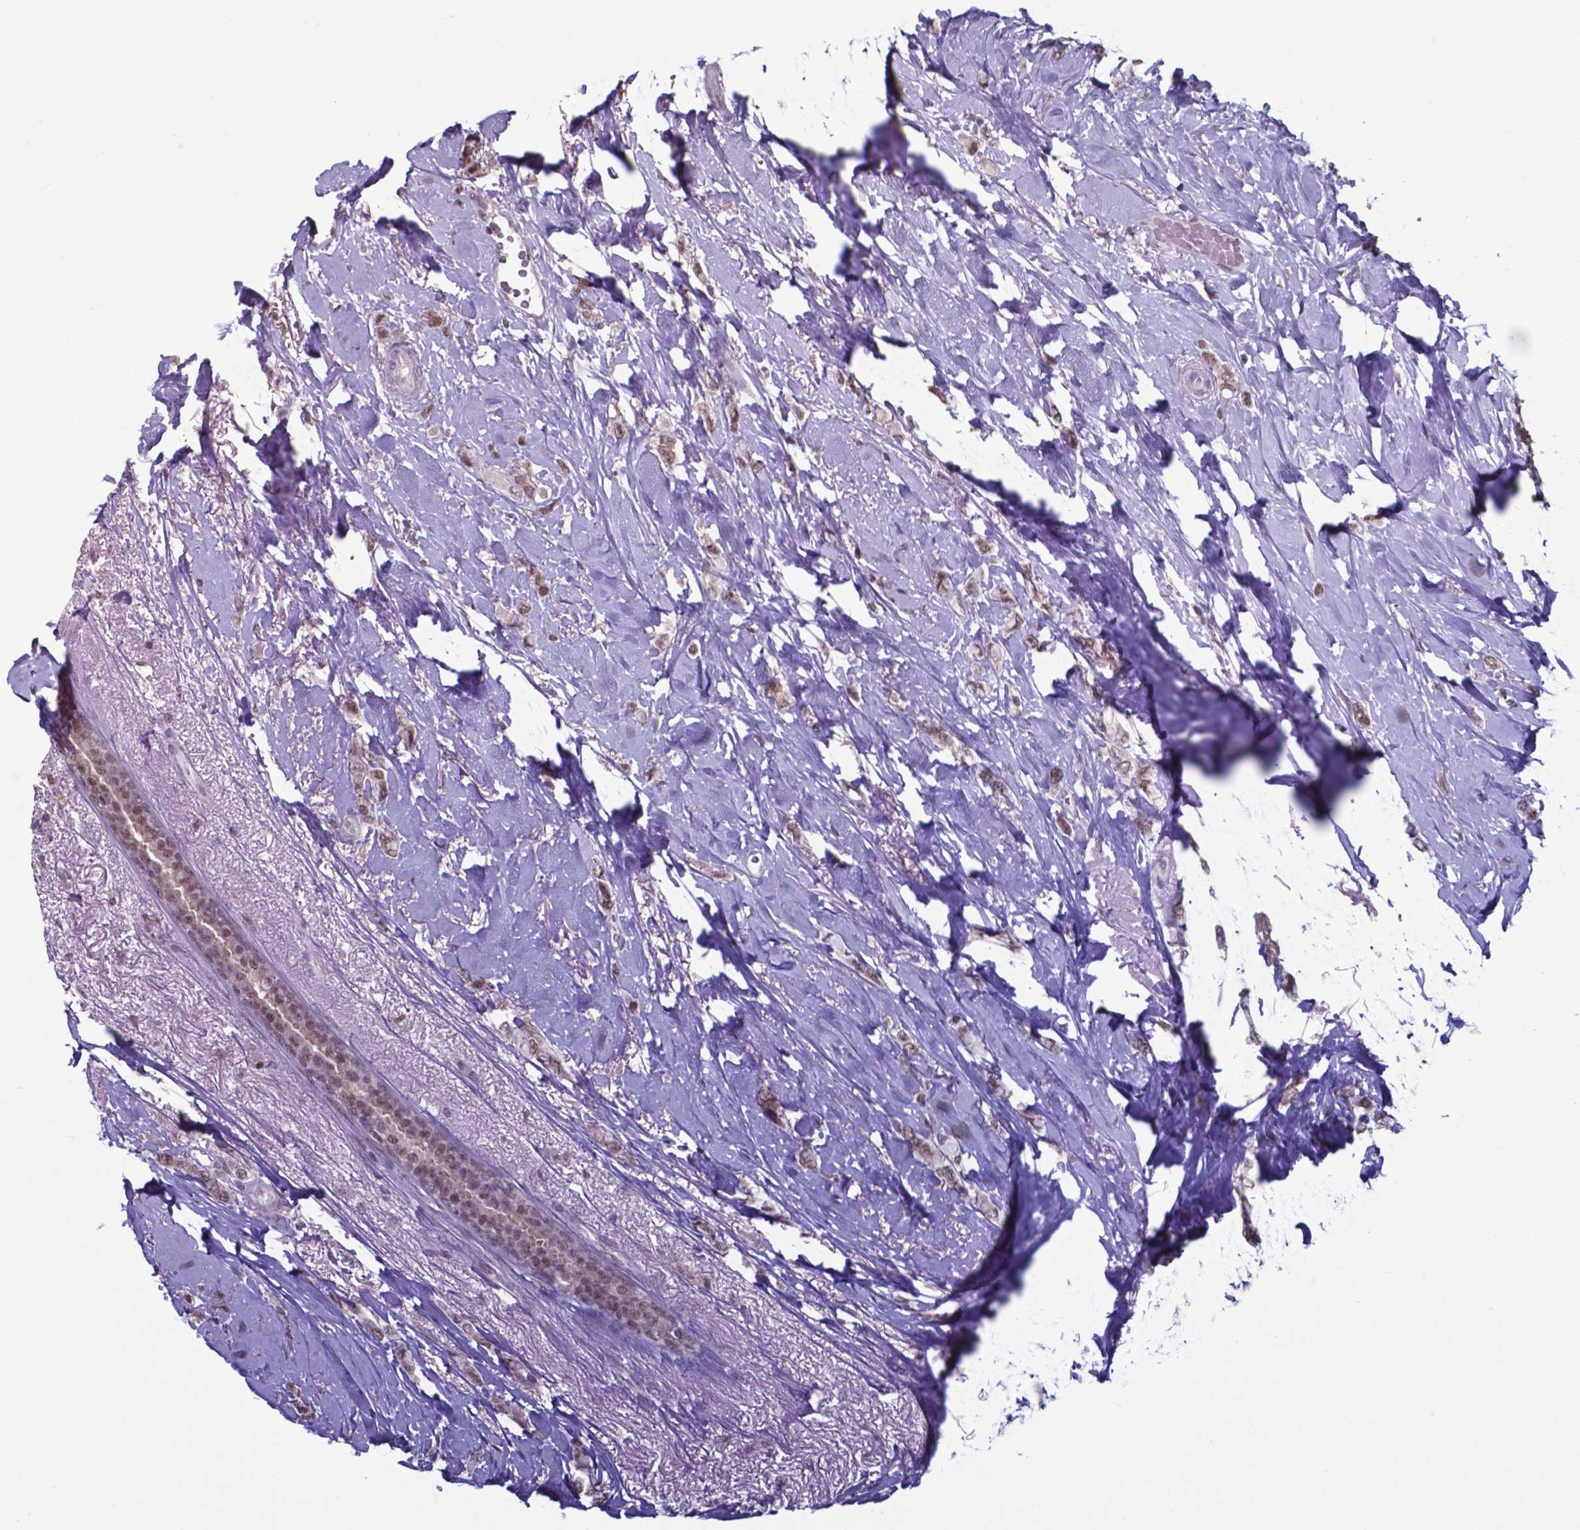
{"staining": {"intensity": "moderate", "quantity": ">75%", "location": "nuclear"}, "tissue": "breast cancer", "cell_type": "Tumor cells", "image_type": "cancer", "snomed": [{"axis": "morphology", "description": "Lobular carcinoma"}, {"axis": "topography", "description": "Breast"}], "caption": "This is a micrograph of IHC staining of breast lobular carcinoma, which shows moderate expression in the nuclear of tumor cells.", "gene": "UBA1", "patient": {"sex": "female", "age": 66}}